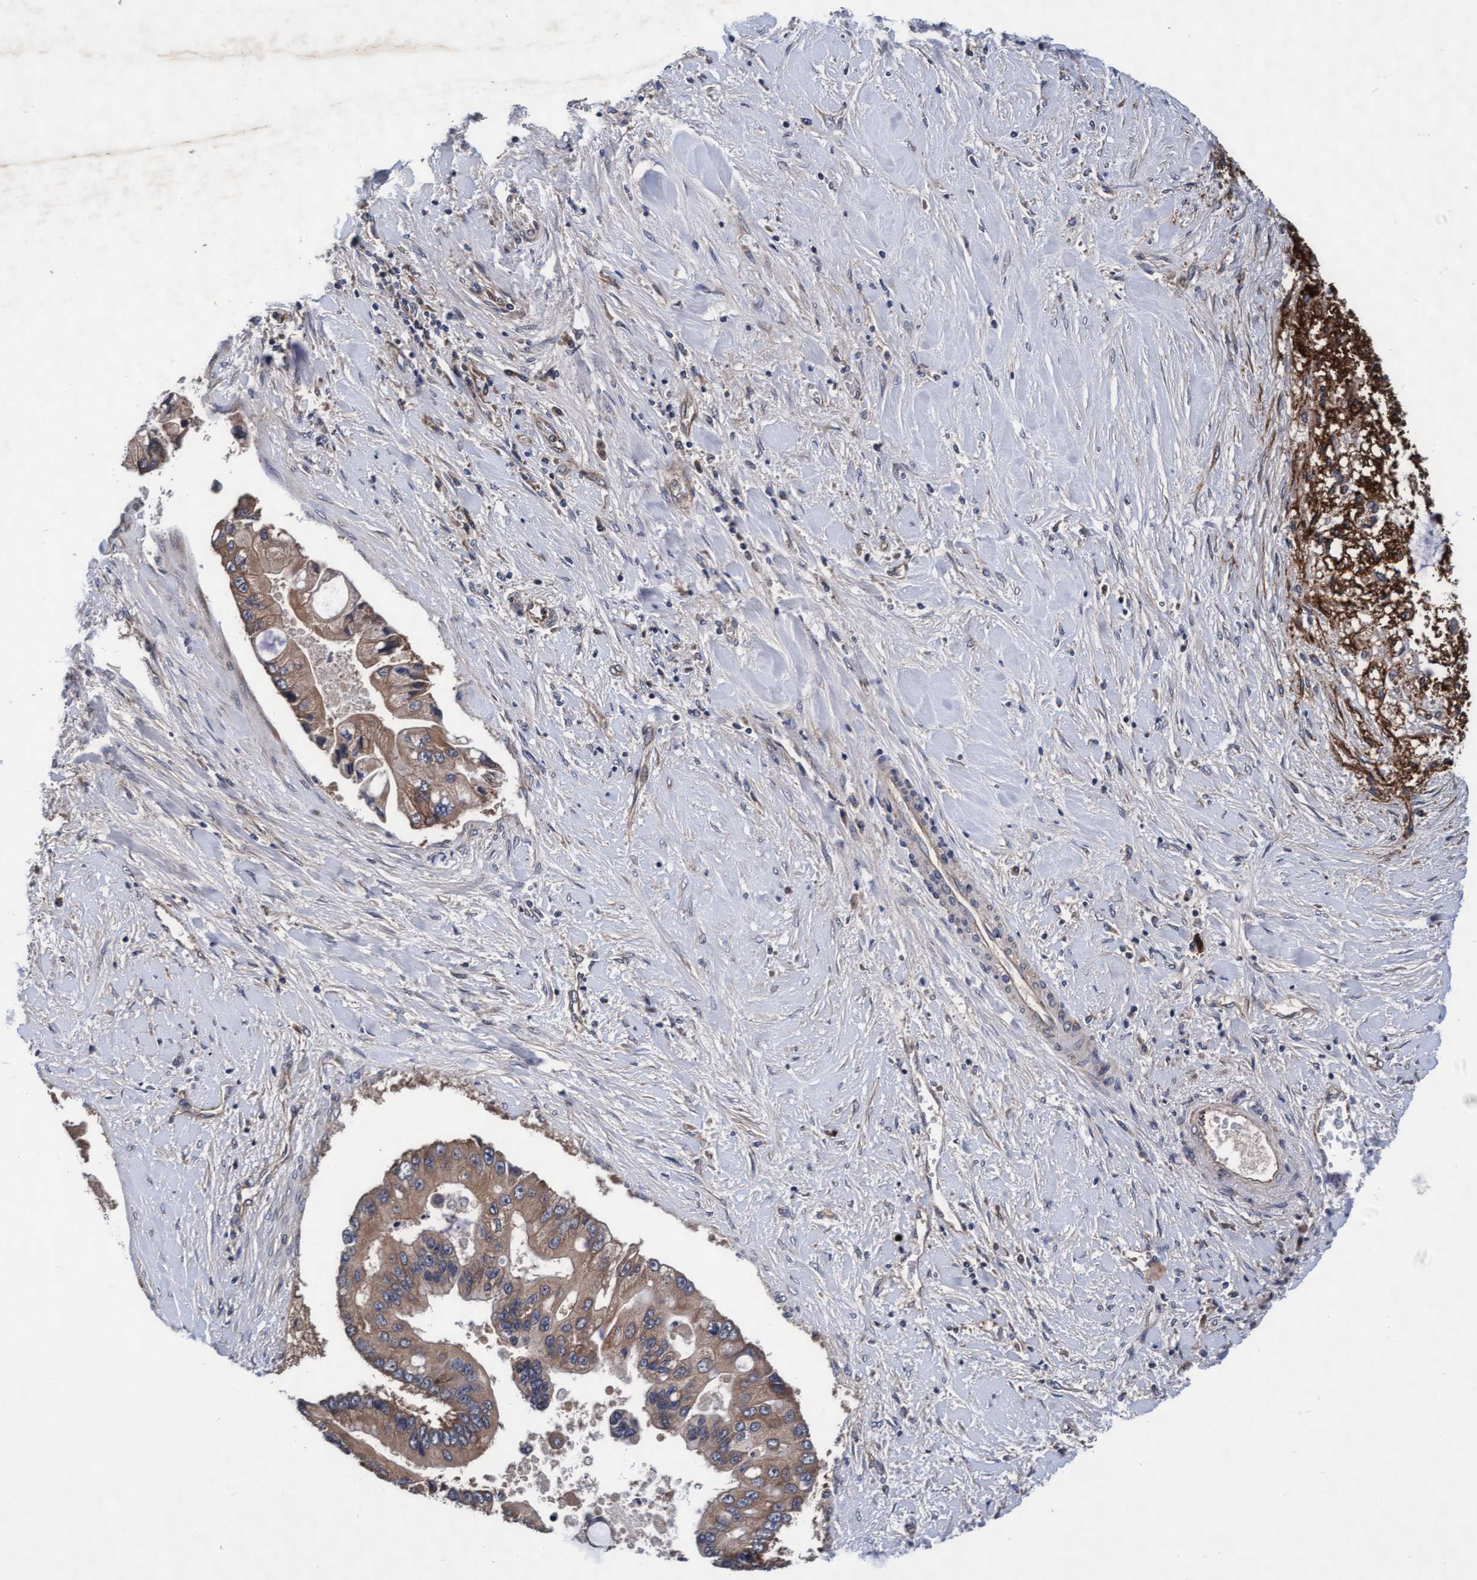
{"staining": {"intensity": "moderate", "quantity": ">75%", "location": "cytoplasmic/membranous"}, "tissue": "liver cancer", "cell_type": "Tumor cells", "image_type": "cancer", "snomed": [{"axis": "morphology", "description": "Cholangiocarcinoma"}, {"axis": "topography", "description": "Liver"}], "caption": "This is a photomicrograph of IHC staining of liver cancer, which shows moderate positivity in the cytoplasmic/membranous of tumor cells.", "gene": "EFCAB13", "patient": {"sex": "male", "age": 50}}